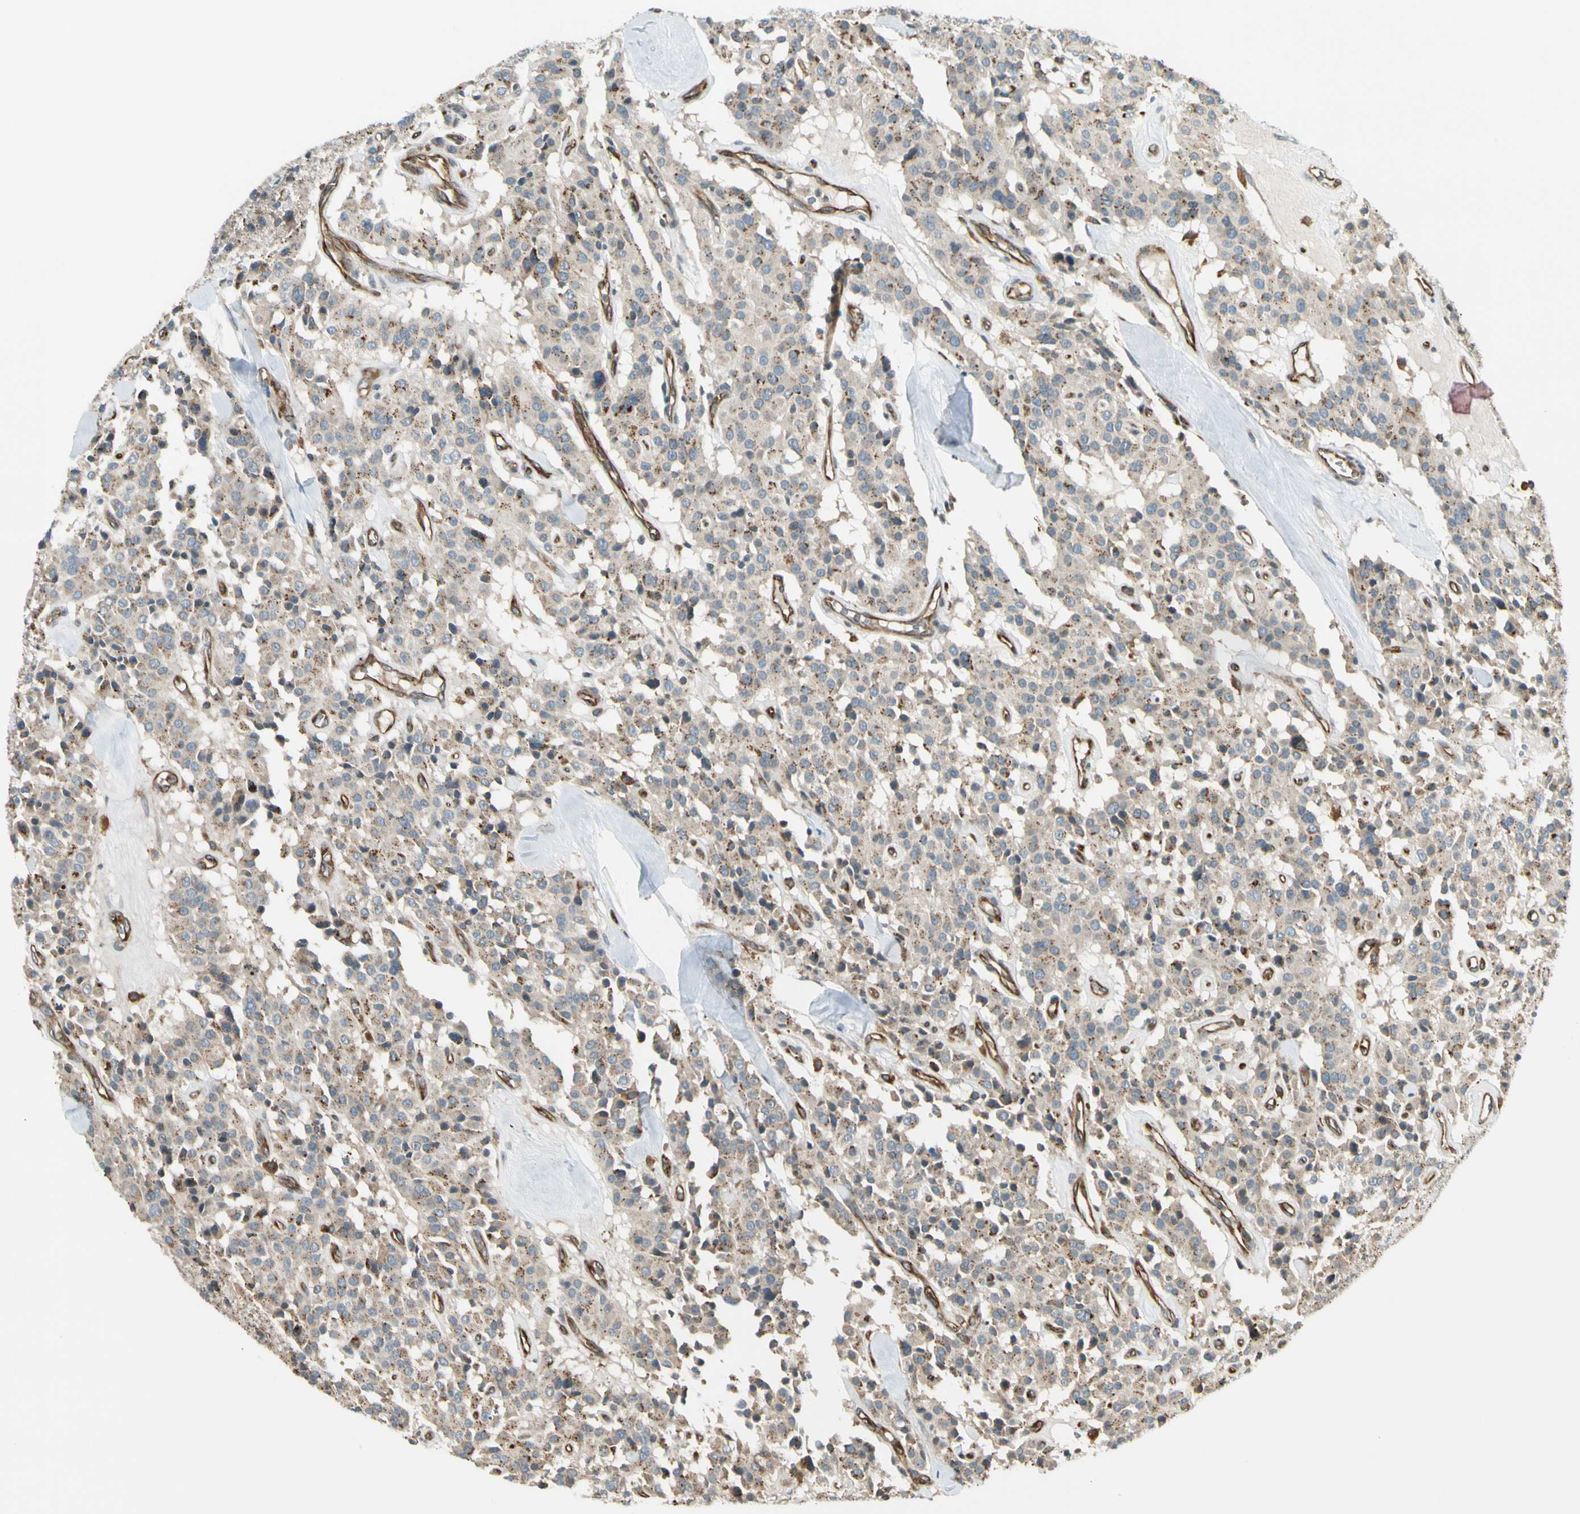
{"staining": {"intensity": "moderate", "quantity": "<25%", "location": "cytoplasmic/membranous"}, "tissue": "carcinoid", "cell_type": "Tumor cells", "image_type": "cancer", "snomed": [{"axis": "morphology", "description": "Carcinoid, malignant, NOS"}, {"axis": "topography", "description": "Lung"}], "caption": "Immunohistochemistry (DAB) staining of carcinoid displays moderate cytoplasmic/membranous protein staining in about <25% of tumor cells.", "gene": "TRIO", "patient": {"sex": "male", "age": 30}}